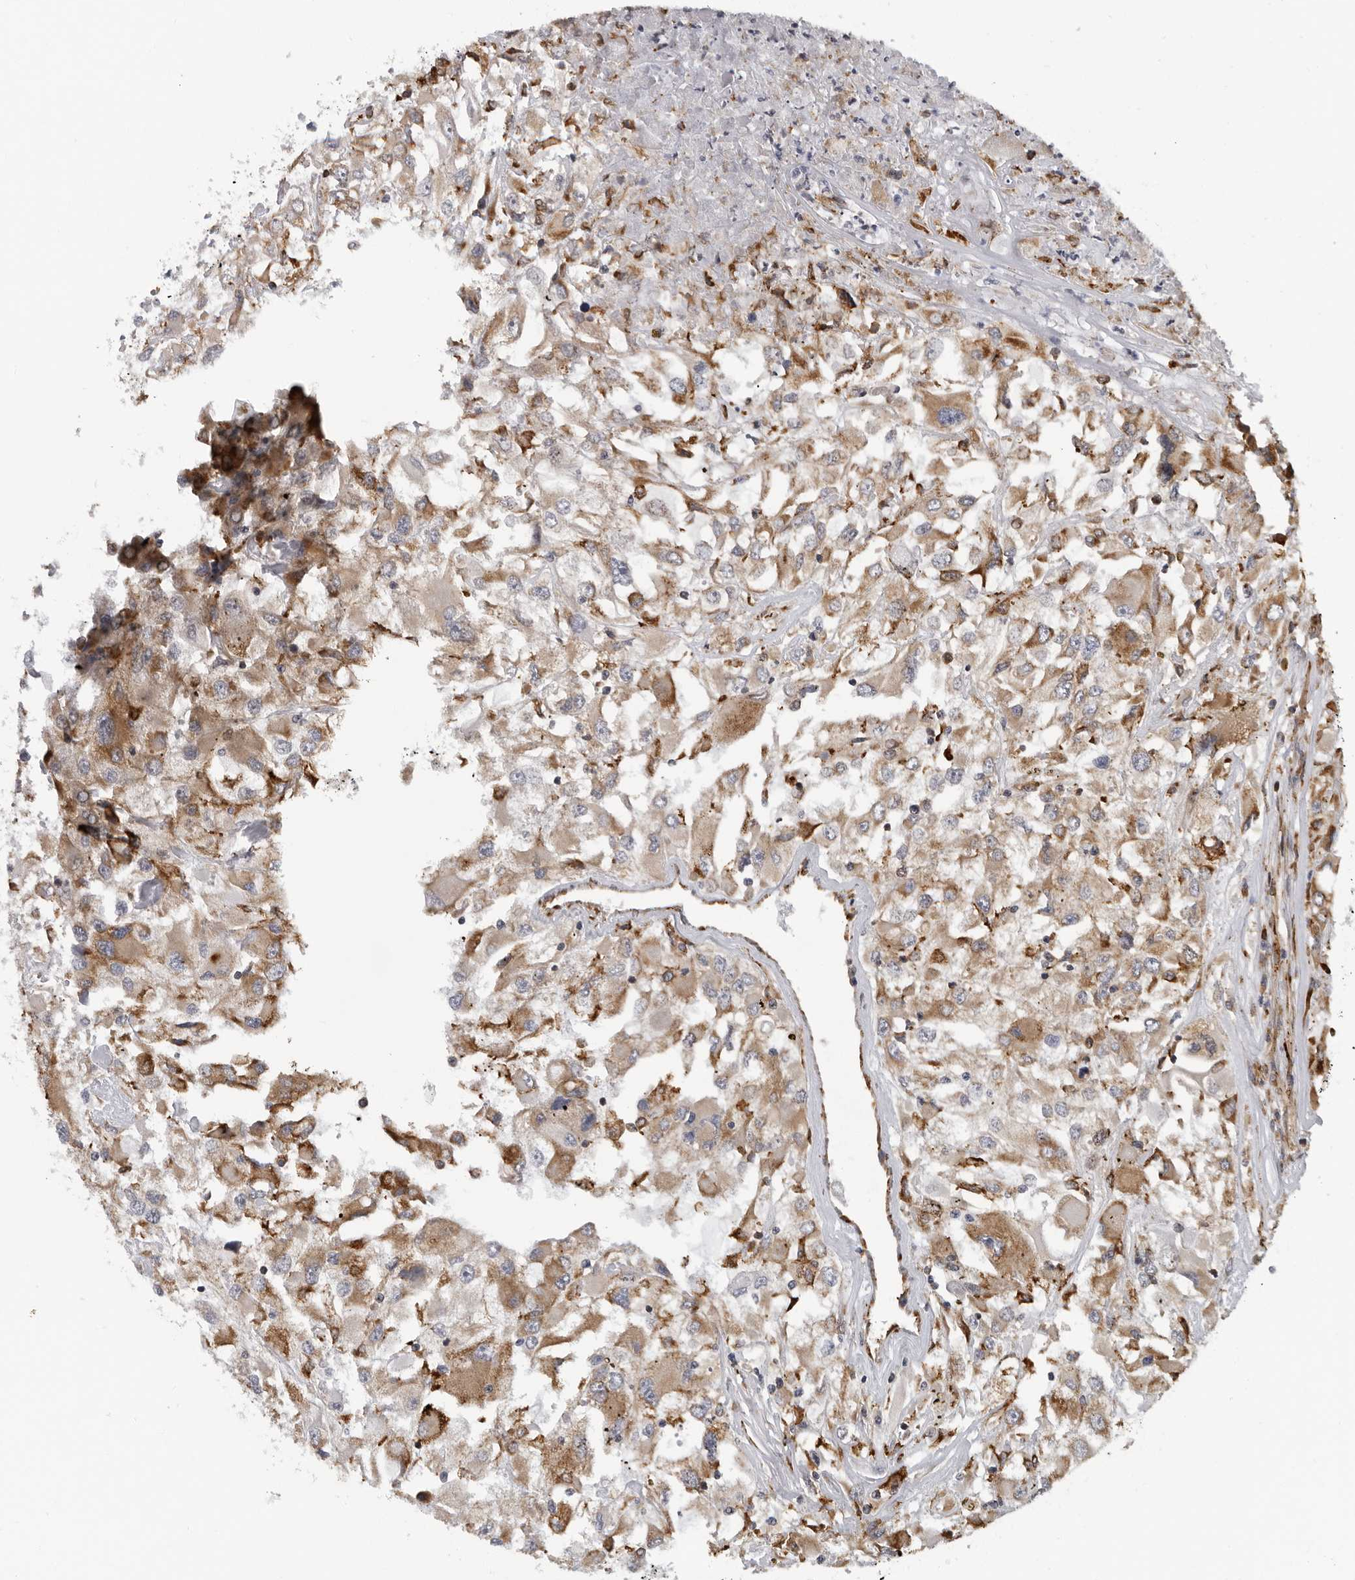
{"staining": {"intensity": "moderate", "quantity": ">75%", "location": "cytoplasmic/membranous"}, "tissue": "renal cancer", "cell_type": "Tumor cells", "image_type": "cancer", "snomed": [{"axis": "morphology", "description": "Adenocarcinoma, NOS"}, {"axis": "topography", "description": "Kidney"}], "caption": "Immunohistochemistry photomicrograph of adenocarcinoma (renal) stained for a protein (brown), which shows medium levels of moderate cytoplasmic/membranous expression in about >75% of tumor cells.", "gene": "ALPK2", "patient": {"sex": "female", "age": 52}}